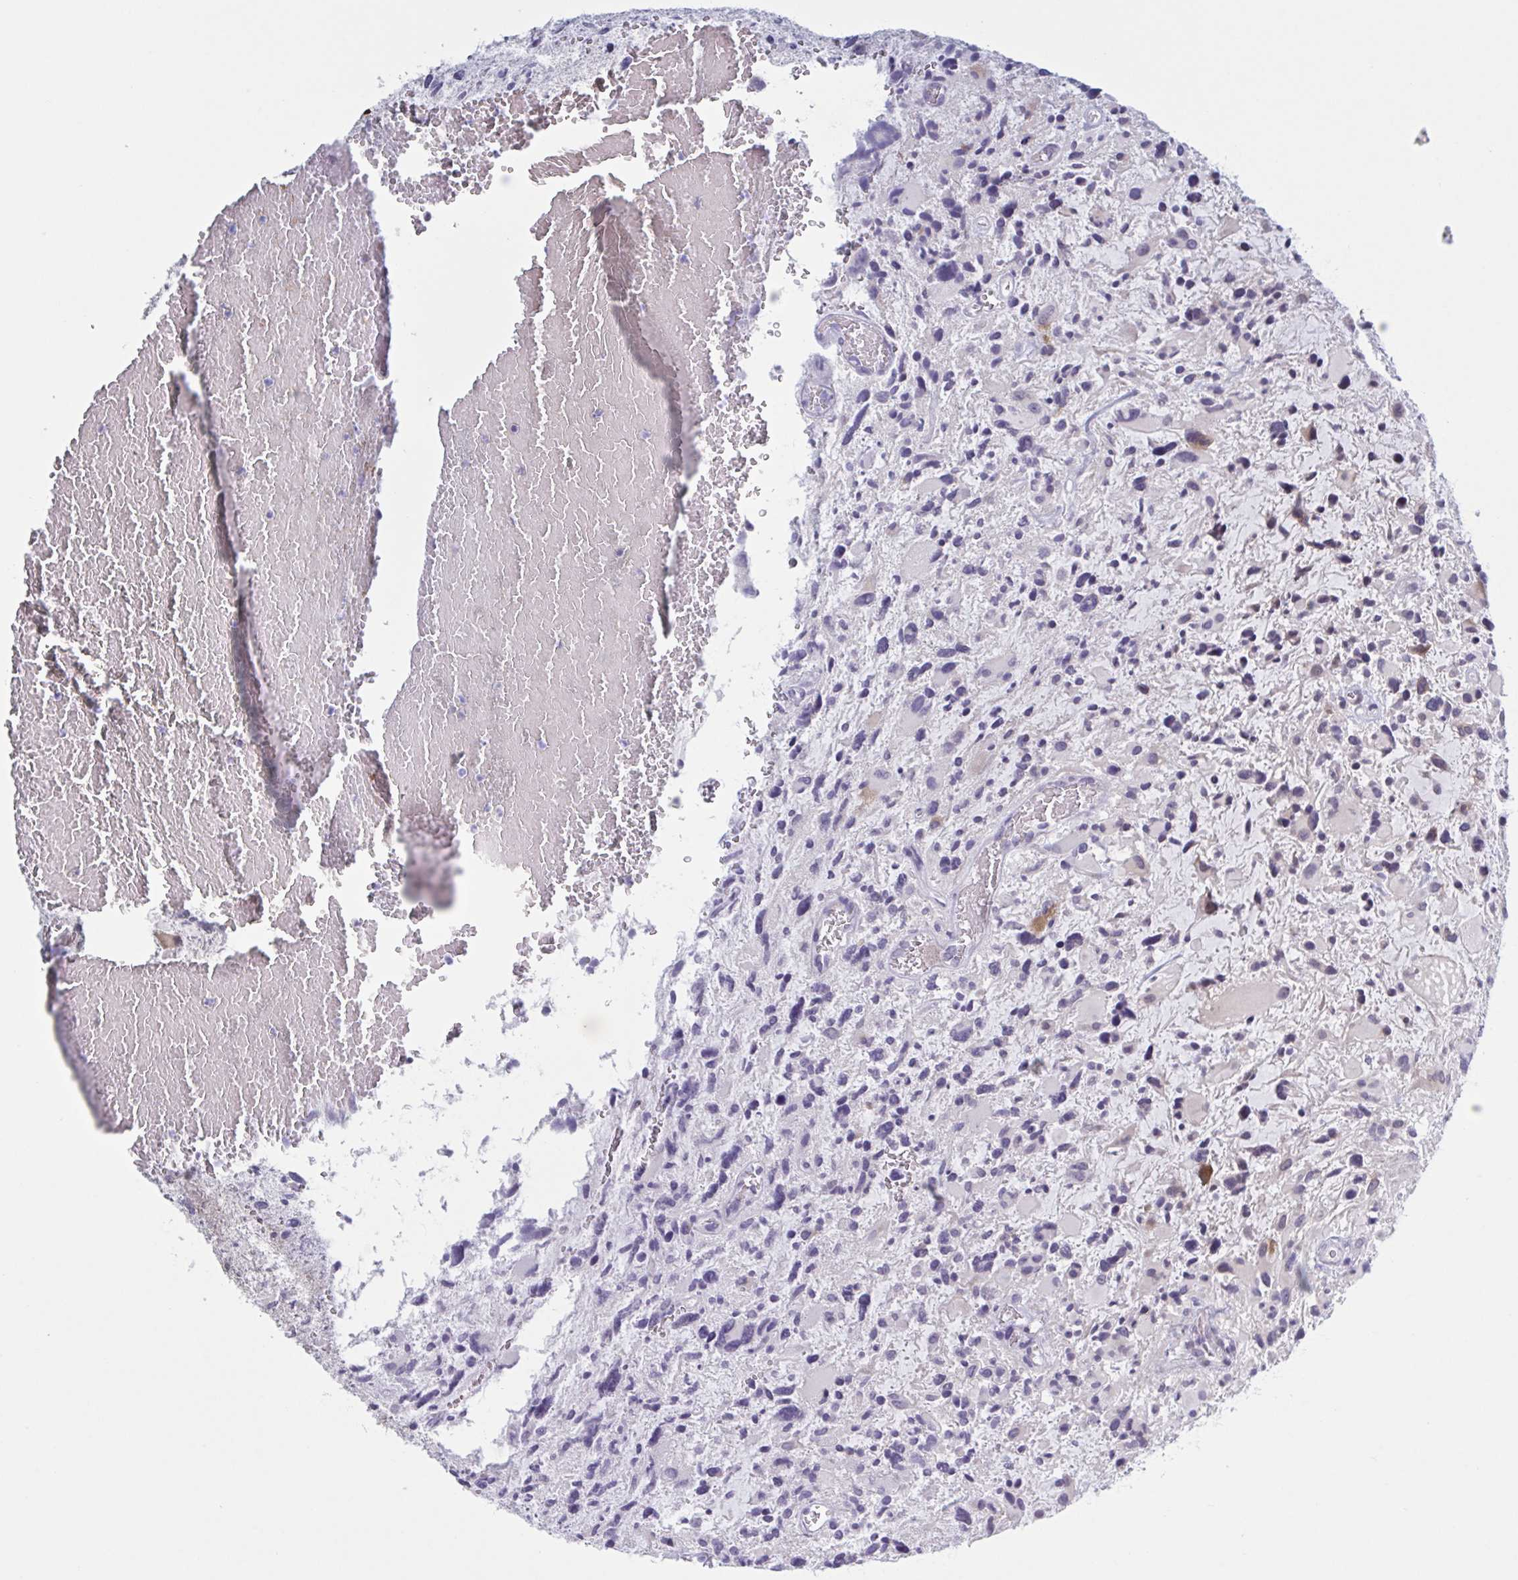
{"staining": {"intensity": "negative", "quantity": "none", "location": "none"}, "tissue": "glioma", "cell_type": "Tumor cells", "image_type": "cancer", "snomed": [{"axis": "morphology", "description": "Glioma, malignant, High grade"}, {"axis": "topography", "description": "Brain"}], "caption": "High magnification brightfield microscopy of malignant glioma (high-grade) stained with DAB (brown) and counterstained with hematoxylin (blue): tumor cells show no significant expression. Brightfield microscopy of immunohistochemistry stained with DAB (brown) and hematoxylin (blue), captured at high magnification.", "gene": "HSD11B2", "patient": {"sex": "female", "age": 11}}